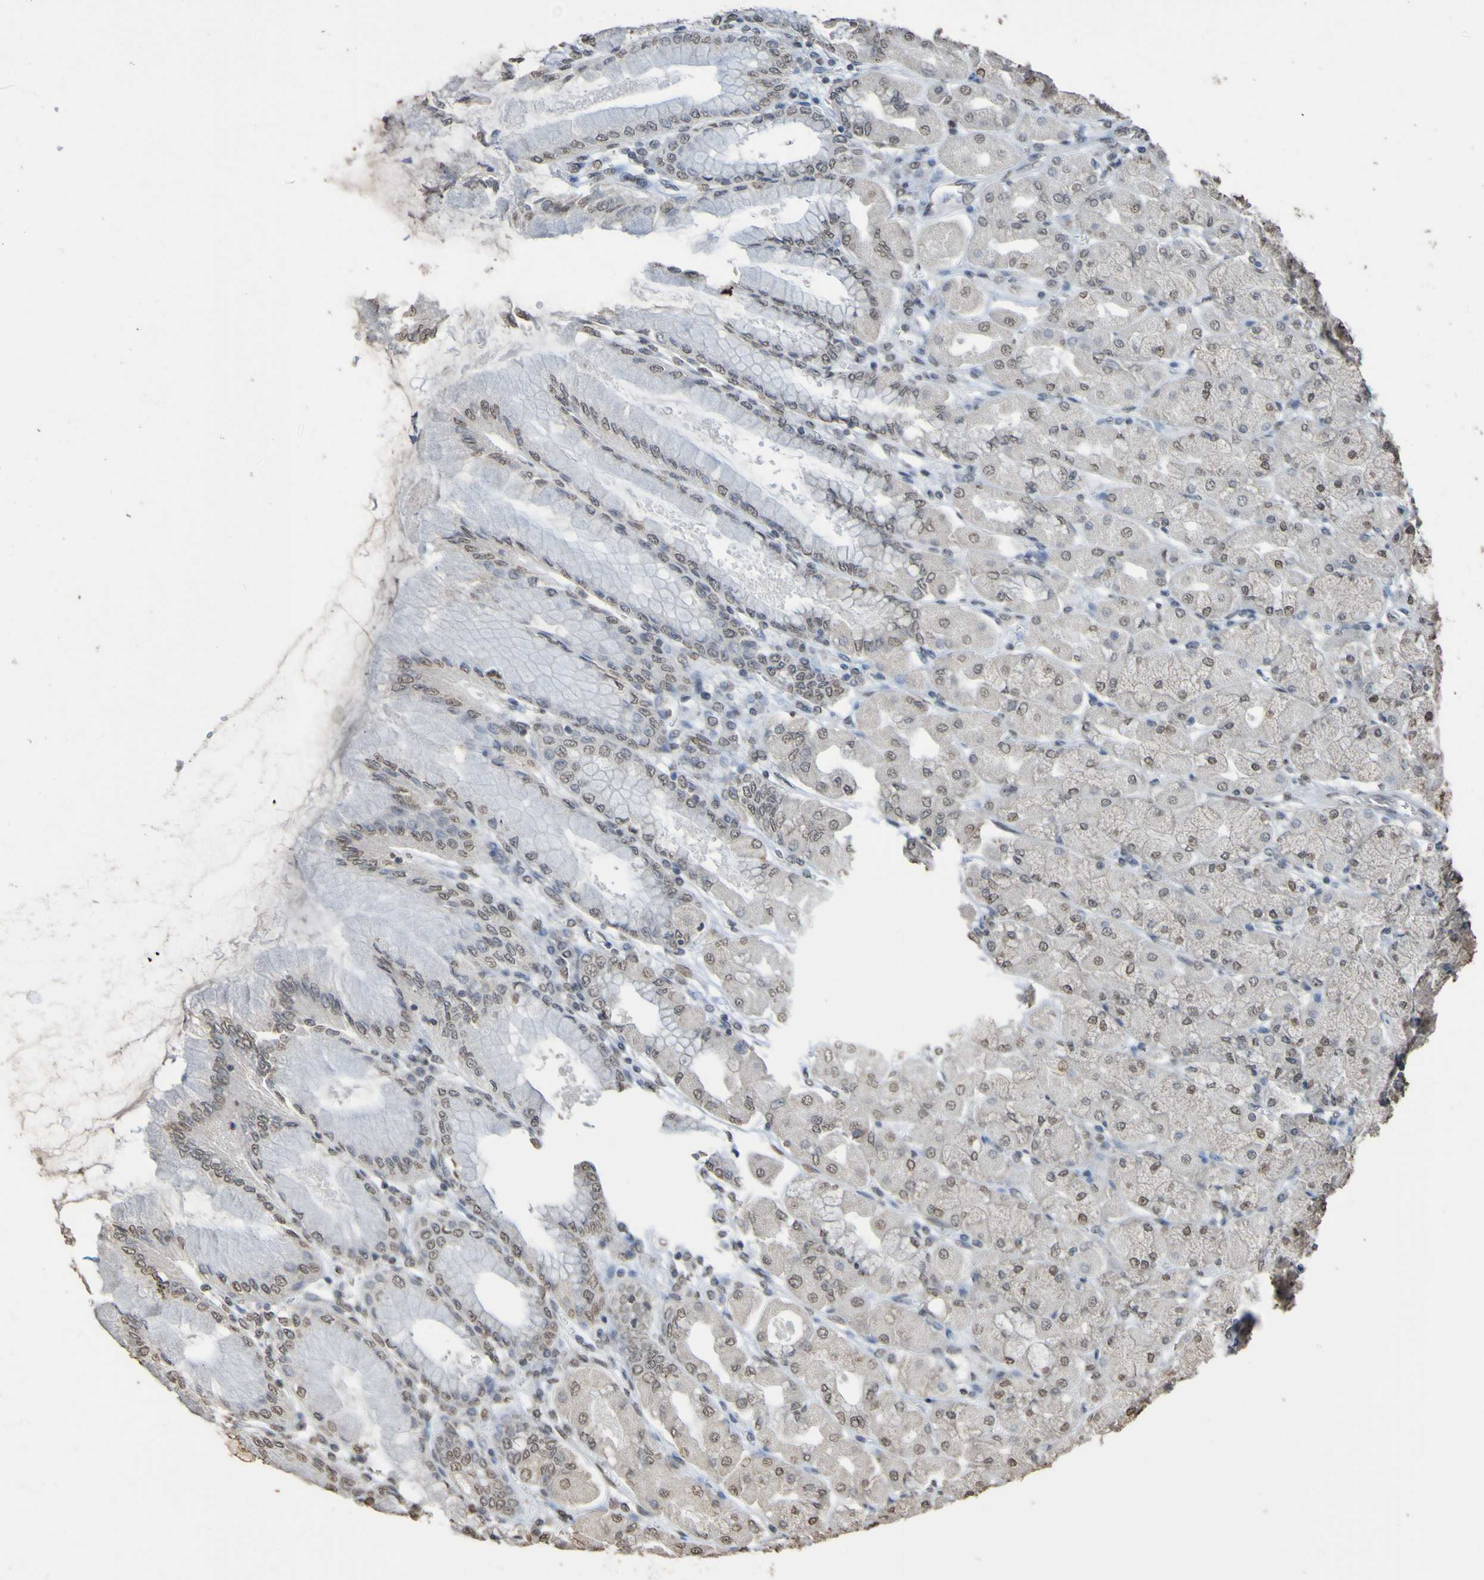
{"staining": {"intensity": "weak", "quantity": "25%-75%", "location": "nuclear"}, "tissue": "stomach", "cell_type": "Glandular cells", "image_type": "normal", "snomed": [{"axis": "morphology", "description": "Normal tissue, NOS"}, {"axis": "topography", "description": "Stomach, upper"}], "caption": "Immunohistochemistry (IHC) (DAB (3,3'-diaminobenzidine)) staining of normal human stomach exhibits weak nuclear protein positivity in about 25%-75% of glandular cells.", "gene": "ALKBH2", "patient": {"sex": "female", "age": 56}}